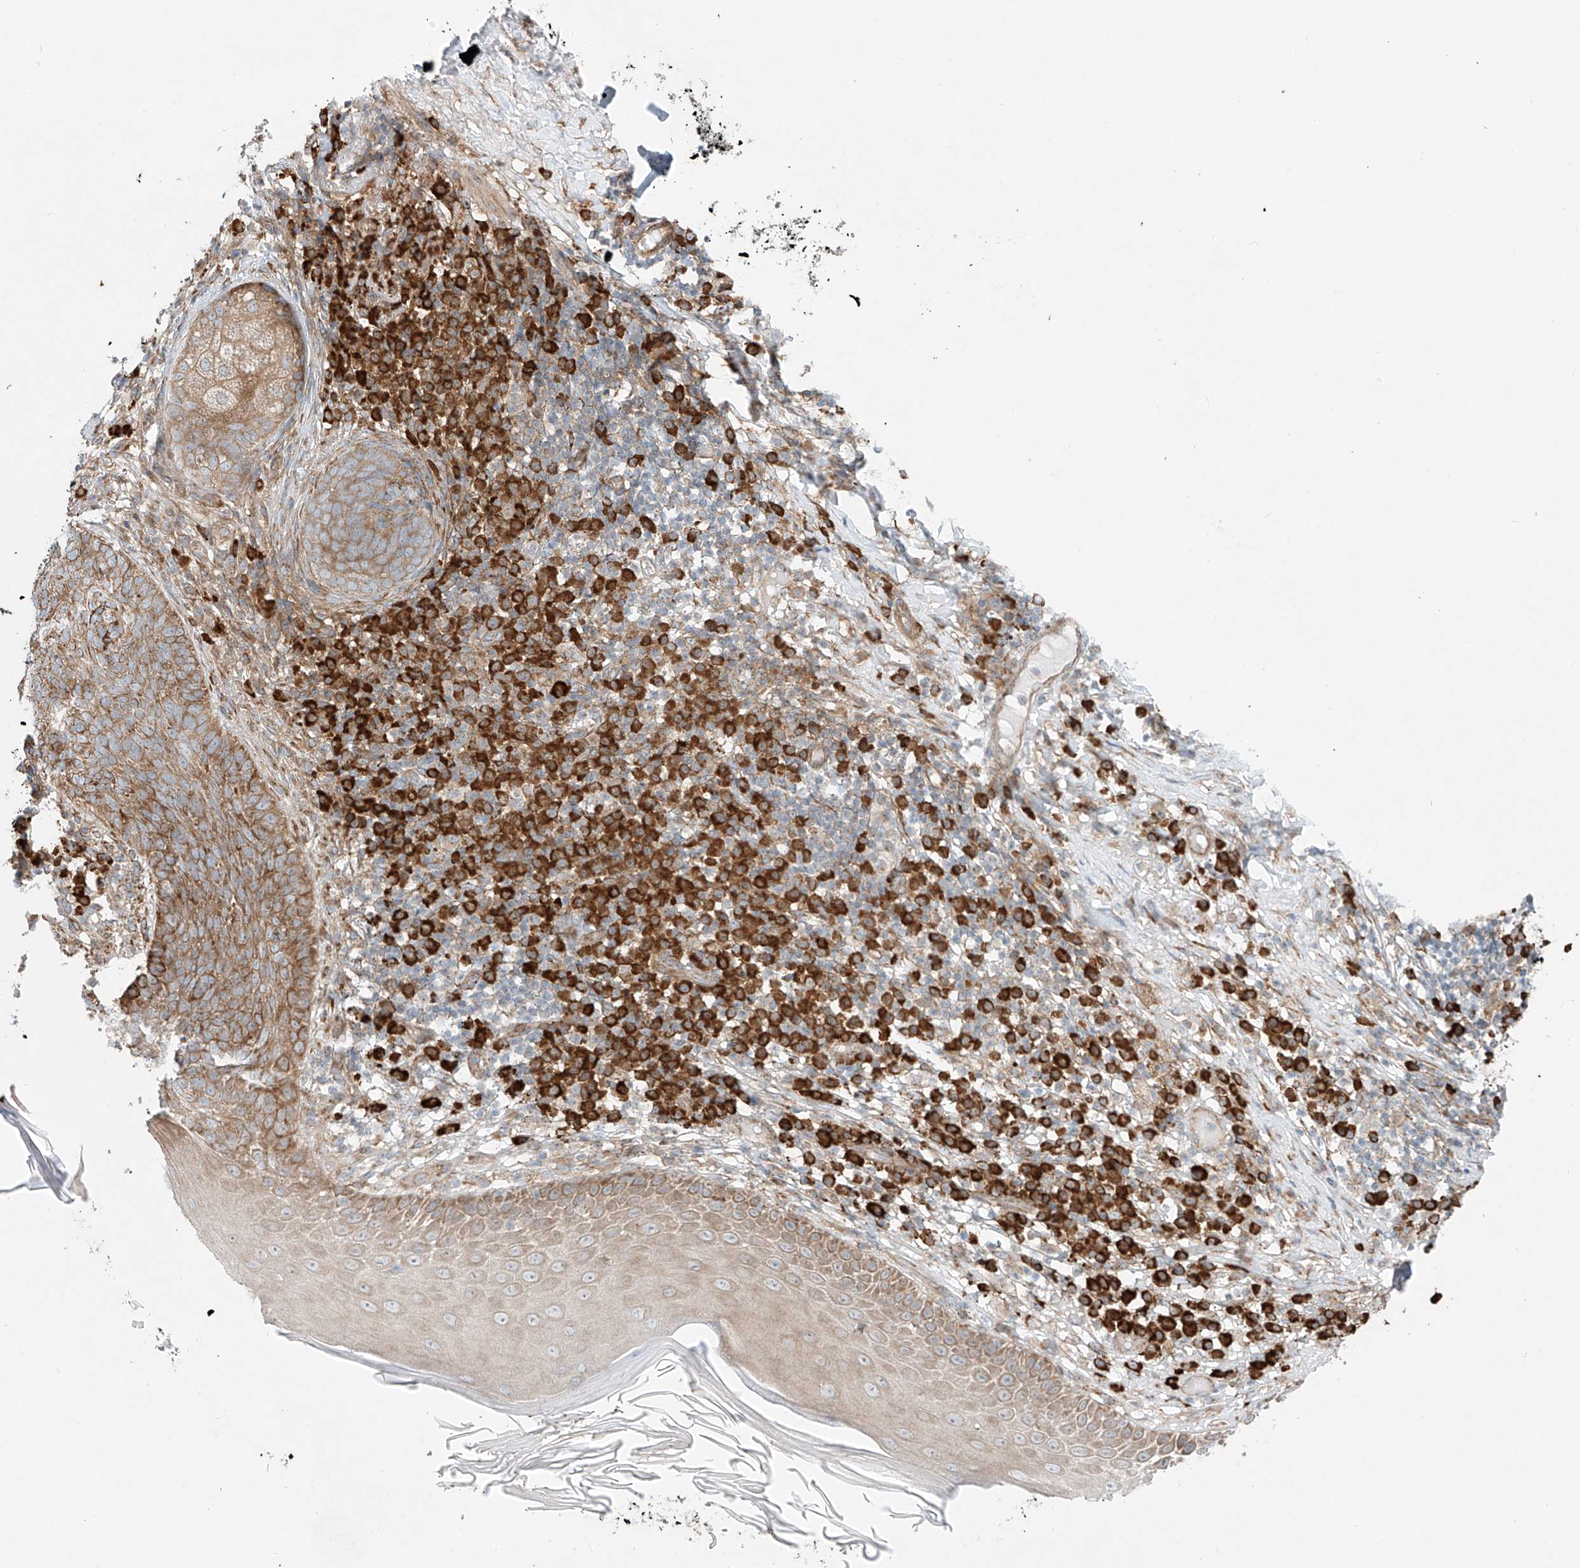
{"staining": {"intensity": "moderate", "quantity": ">75%", "location": "cytoplasmic/membranous"}, "tissue": "skin cancer", "cell_type": "Tumor cells", "image_type": "cancer", "snomed": [{"axis": "morphology", "description": "Basal cell carcinoma"}, {"axis": "topography", "description": "Skin"}], "caption": "An image of human skin cancer stained for a protein reveals moderate cytoplasmic/membranous brown staining in tumor cells. (DAB = brown stain, brightfield microscopy at high magnification).", "gene": "EIPR1", "patient": {"sex": "male", "age": 85}}